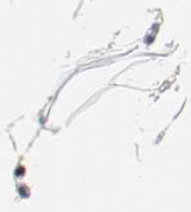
{"staining": {"intensity": "negative", "quantity": "none", "location": "none"}, "tissue": "adipose tissue", "cell_type": "Adipocytes", "image_type": "normal", "snomed": [{"axis": "morphology", "description": "Normal tissue, NOS"}, {"axis": "morphology", "description": "Duct carcinoma"}, {"axis": "topography", "description": "Breast"}, {"axis": "topography", "description": "Adipose tissue"}], "caption": "Immunohistochemical staining of benign adipose tissue exhibits no significant positivity in adipocytes.", "gene": "ASH1L", "patient": {"sex": "female", "age": 37}}